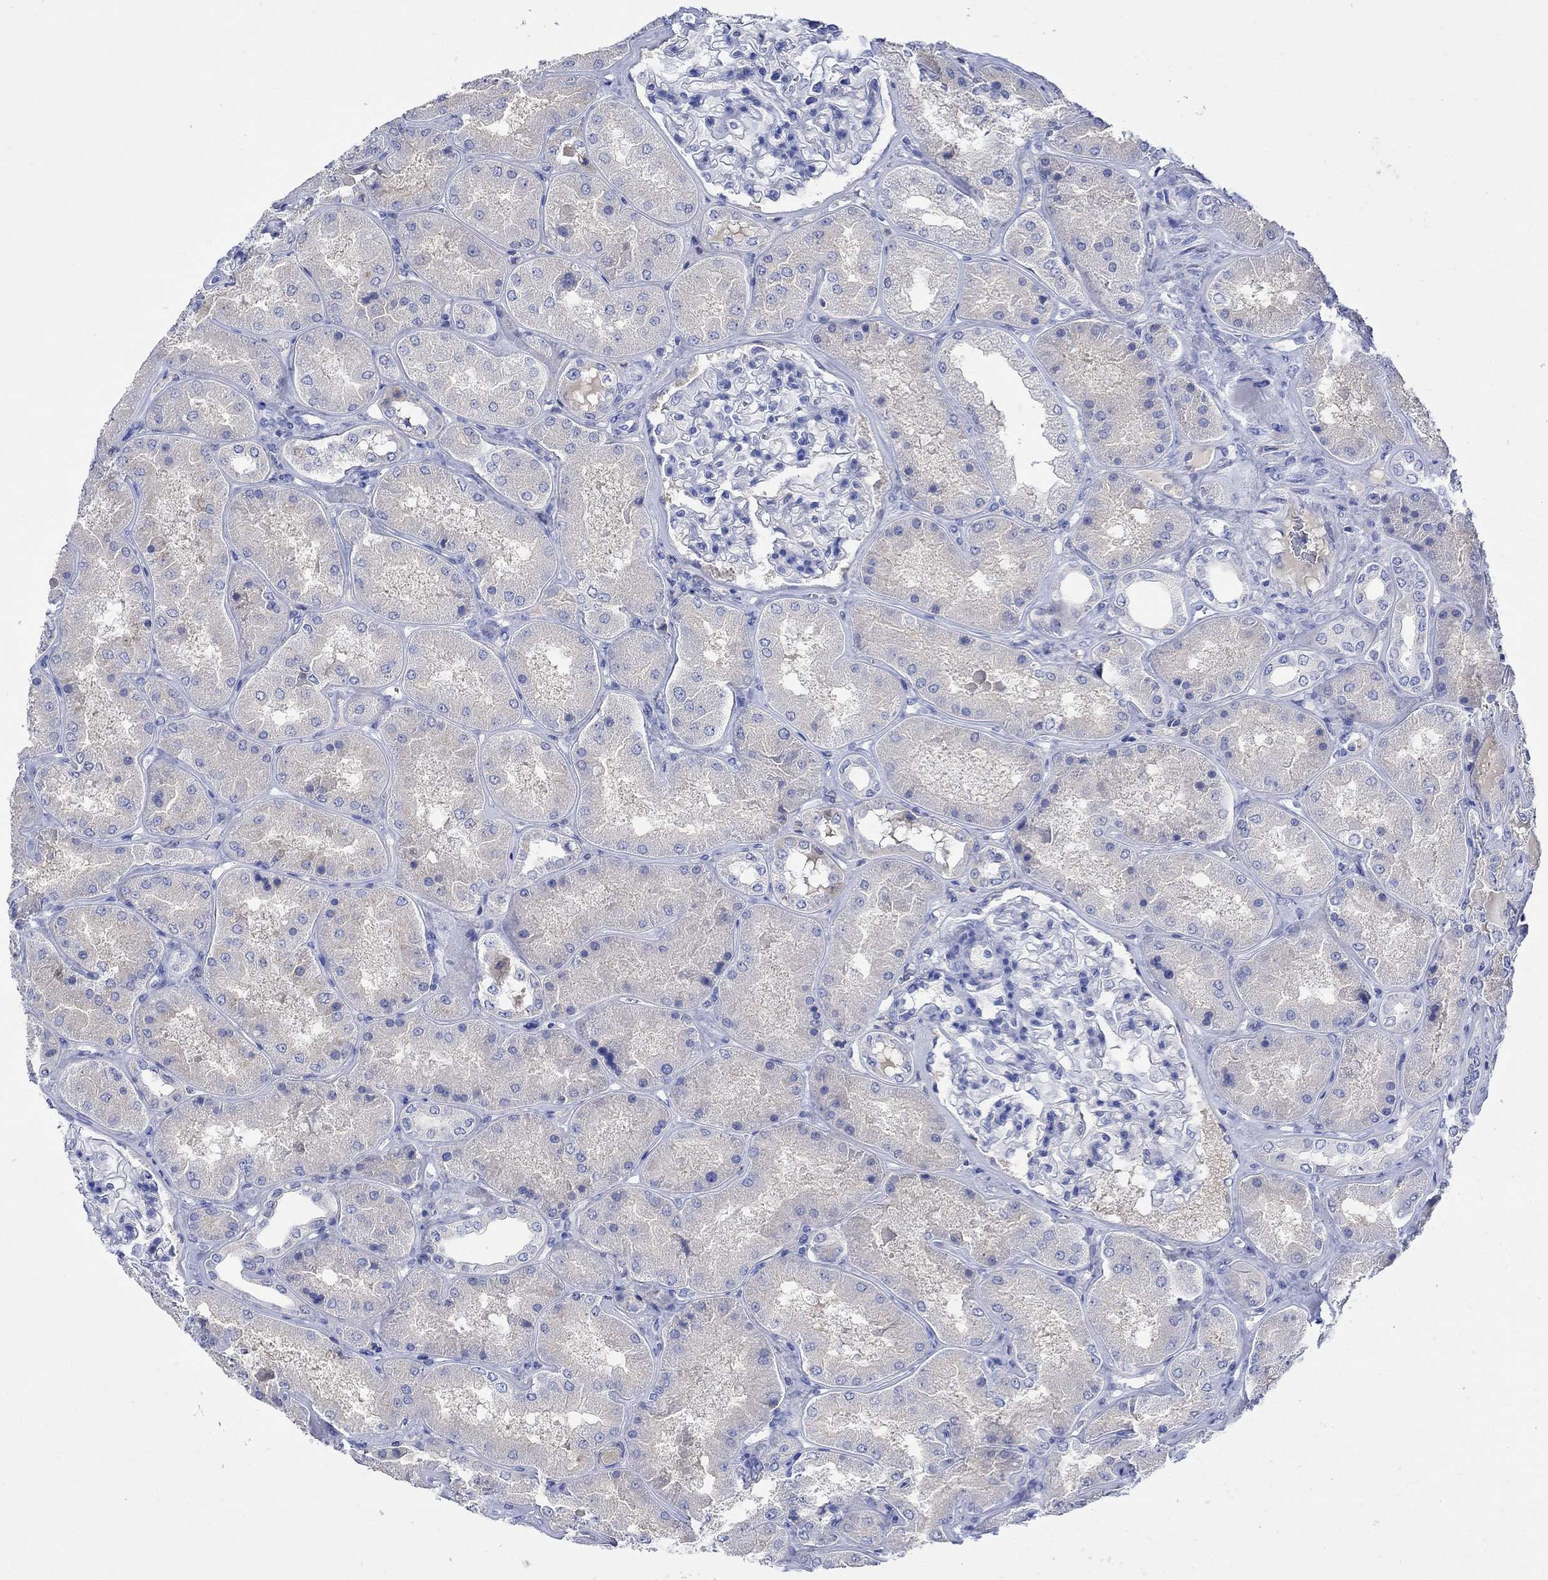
{"staining": {"intensity": "negative", "quantity": "none", "location": "none"}, "tissue": "kidney", "cell_type": "Cells in glomeruli", "image_type": "normal", "snomed": [{"axis": "morphology", "description": "Normal tissue, NOS"}, {"axis": "topography", "description": "Kidney"}], "caption": "An immunohistochemistry micrograph of unremarkable kidney is shown. There is no staining in cells in glomeruli of kidney.", "gene": "GCM1", "patient": {"sex": "female", "age": 56}}